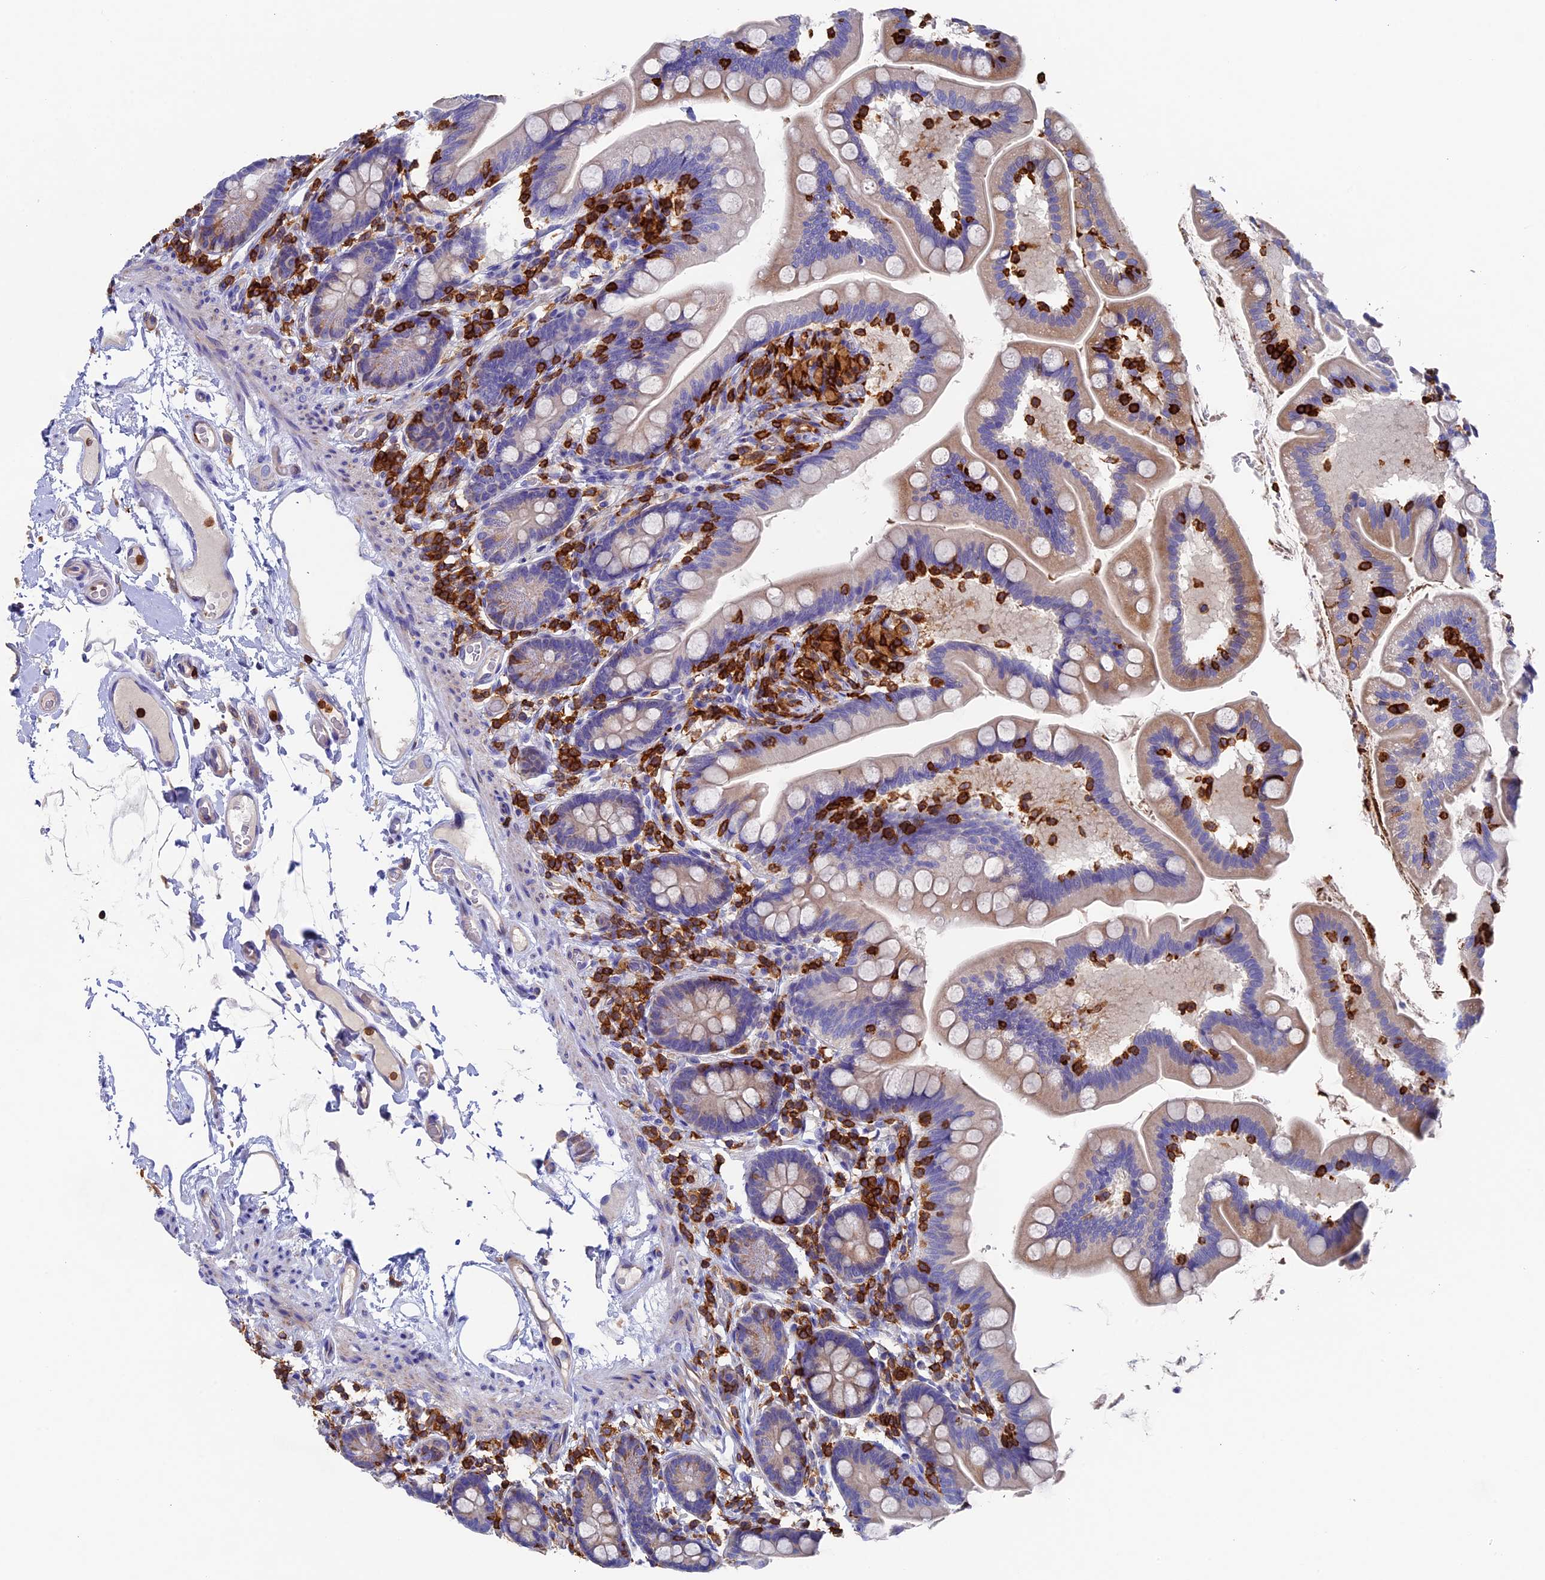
{"staining": {"intensity": "weak", "quantity": "25%-75%", "location": "cytoplasmic/membranous"}, "tissue": "small intestine", "cell_type": "Glandular cells", "image_type": "normal", "snomed": [{"axis": "morphology", "description": "Normal tissue, NOS"}, {"axis": "topography", "description": "Small intestine"}], "caption": "Glandular cells show low levels of weak cytoplasmic/membranous staining in approximately 25%-75% of cells in unremarkable small intestine.", "gene": "ADAT1", "patient": {"sex": "female", "age": 64}}